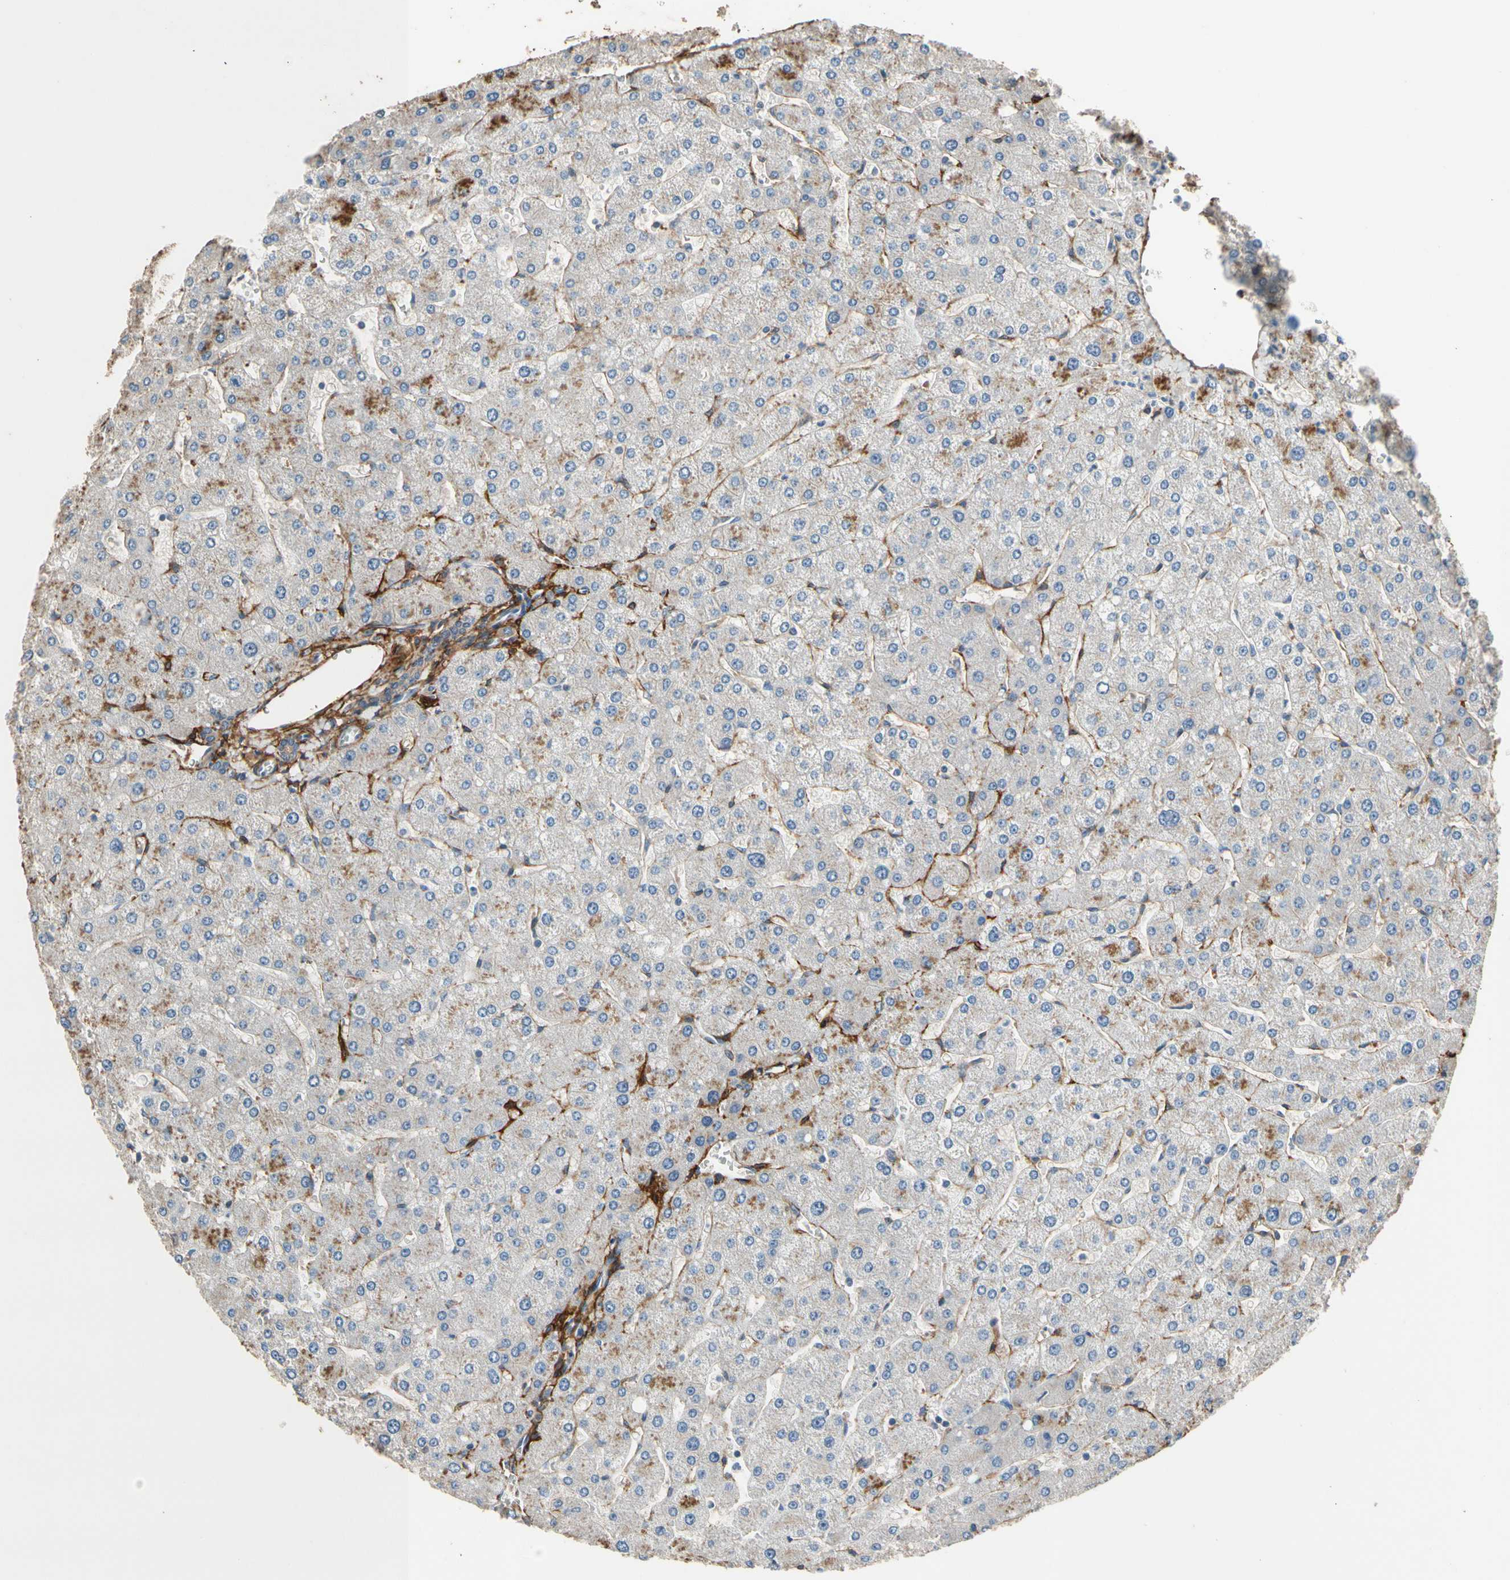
{"staining": {"intensity": "moderate", "quantity": ">75%", "location": "cytoplasmic/membranous"}, "tissue": "liver", "cell_type": "Cholangiocytes", "image_type": "normal", "snomed": [{"axis": "morphology", "description": "Normal tissue, NOS"}, {"axis": "topography", "description": "Liver"}], "caption": "Unremarkable liver was stained to show a protein in brown. There is medium levels of moderate cytoplasmic/membranous positivity in about >75% of cholangiocytes.", "gene": "SUSD2", "patient": {"sex": "male", "age": 55}}